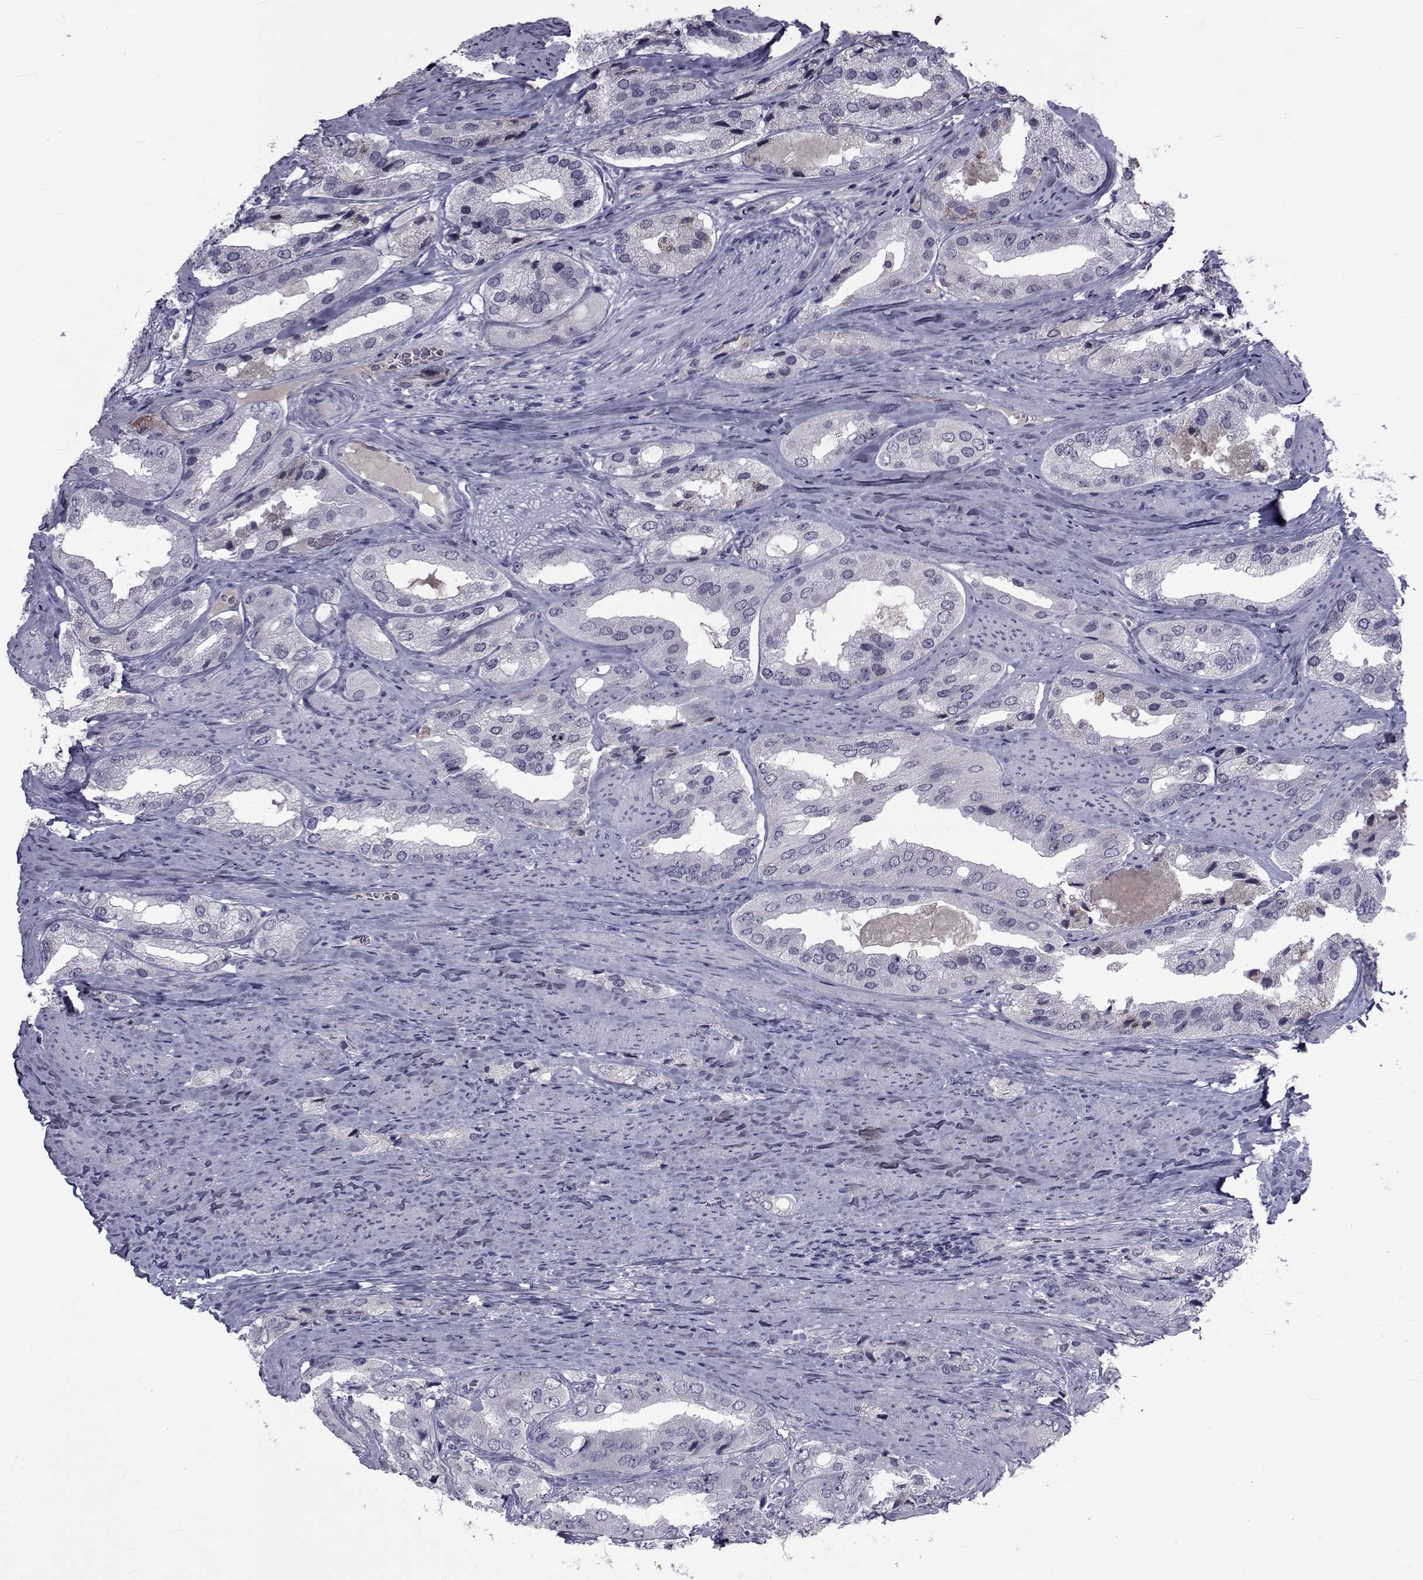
{"staining": {"intensity": "negative", "quantity": "none", "location": "none"}, "tissue": "prostate cancer", "cell_type": "Tumor cells", "image_type": "cancer", "snomed": [{"axis": "morphology", "description": "Adenocarcinoma, Low grade"}, {"axis": "topography", "description": "Prostate"}], "caption": "The IHC image has no significant positivity in tumor cells of prostate cancer (adenocarcinoma (low-grade)) tissue. Nuclei are stained in blue.", "gene": "PAX2", "patient": {"sex": "male", "age": 69}}